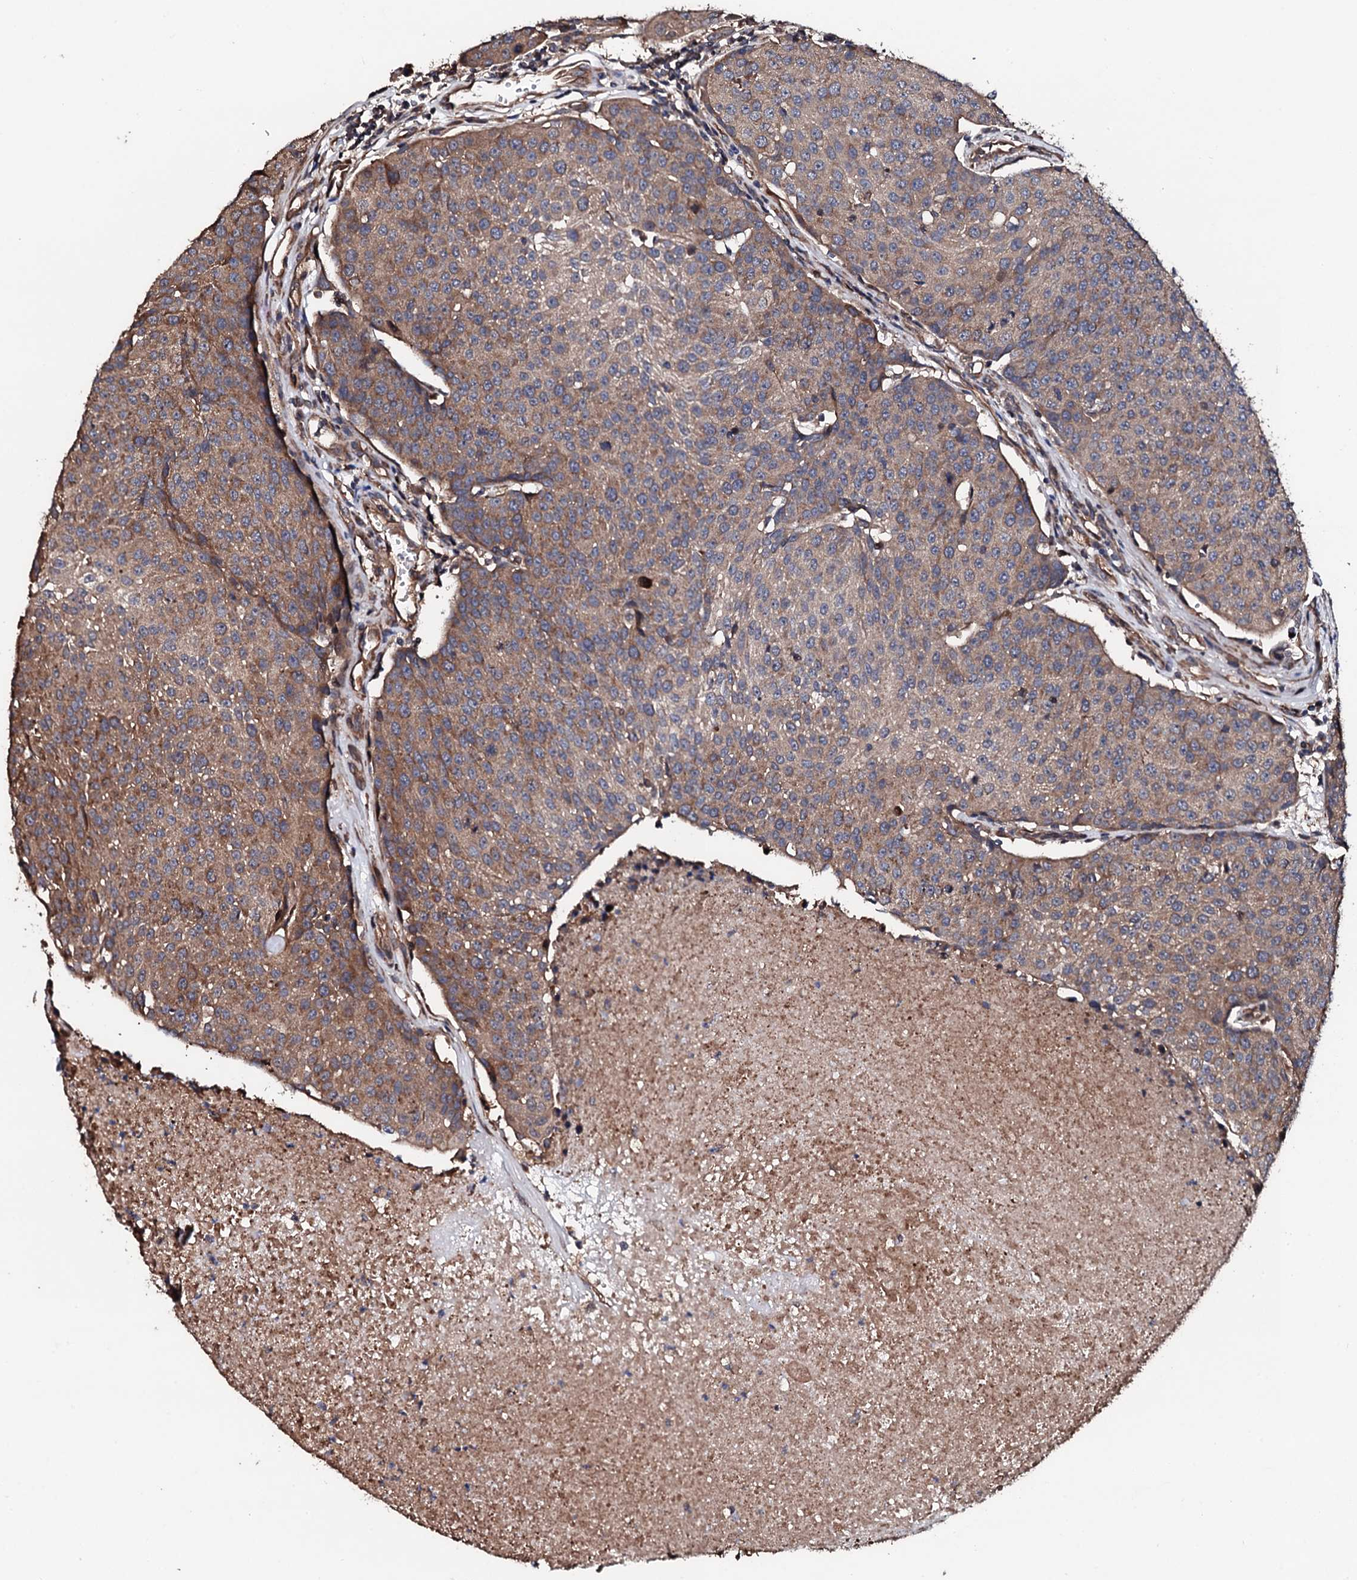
{"staining": {"intensity": "weak", "quantity": "25%-75%", "location": "cytoplasmic/membranous"}, "tissue": "urothelial cancer", "cell_type": "Tumor cells", "image_type": "cancer", "snomed": [{"axis": "morphology", "description": "Urothelial carcinoma, High grade"}, {"axis": "topography", "description": "Urinary bladder"}], "caption": "DAB immunohistochemical staining of human urothelial cancer displays weak cytoplasmic/membranous protein expression in about 25%-75% of tumor cells.", "gene": "CKAP5", "patient": {"sex": "female", "age": 85}}